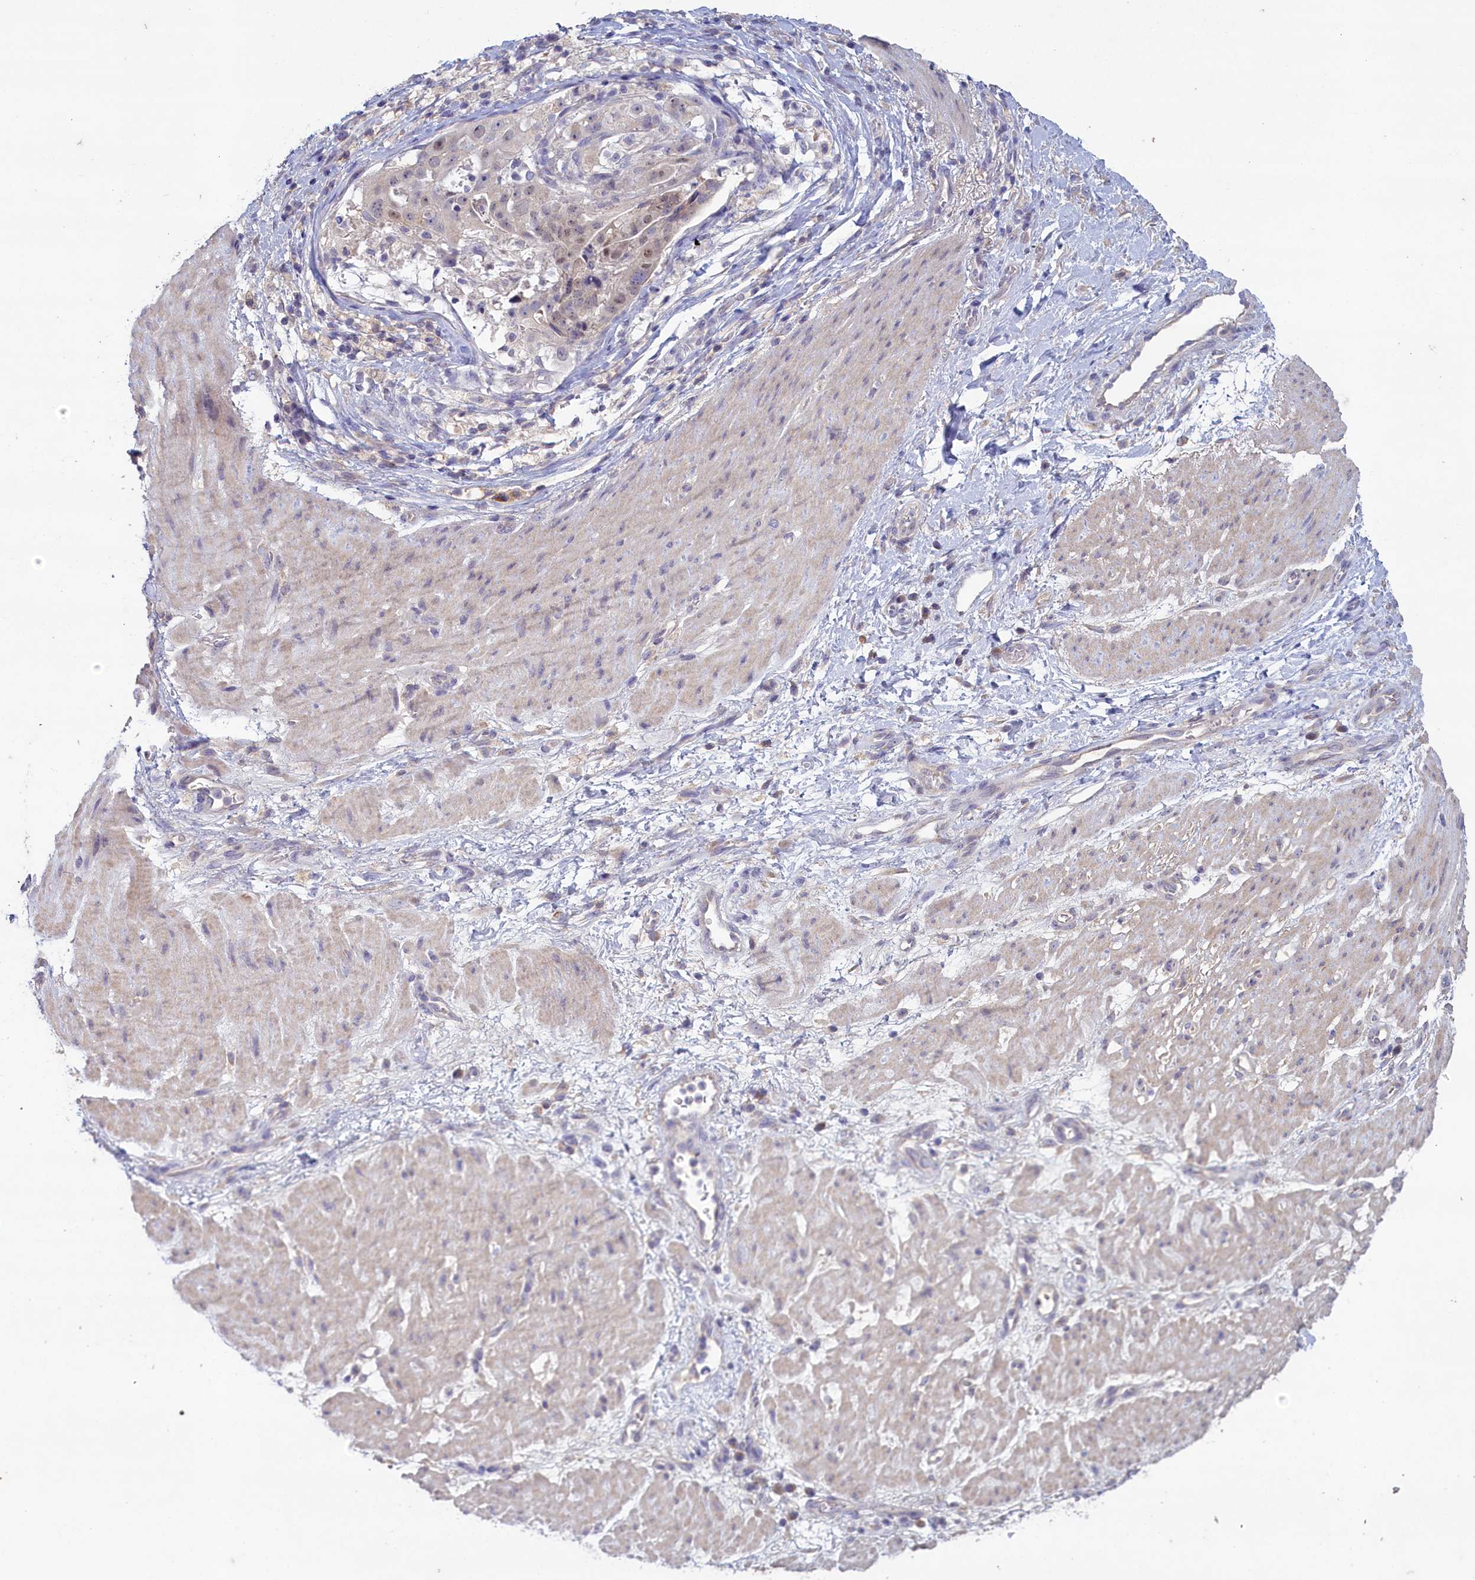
{"staining": {"intensity": "moderate", "quantity": "<25%", "location": "nuclear"}, "tissue": "stomach cancer", "cell_type": "Tumor cells", "image_type": "cancer", "snomed": [{"axis": "morphology", "description": "Adenocarcinoma, NOS"}, {"axis": "topography", "description": "Stomach"}], "caption": "Brown immunohistochemical staining in stomach adenocarcinoma displays moderate nuclear staining in approximately <25% of tumor cells. (DAB IHC, brown staining for protein, blue staining for nuclei).", "gene": "ATF7IP2", "patient": {"sex": "male", "age": 48}}